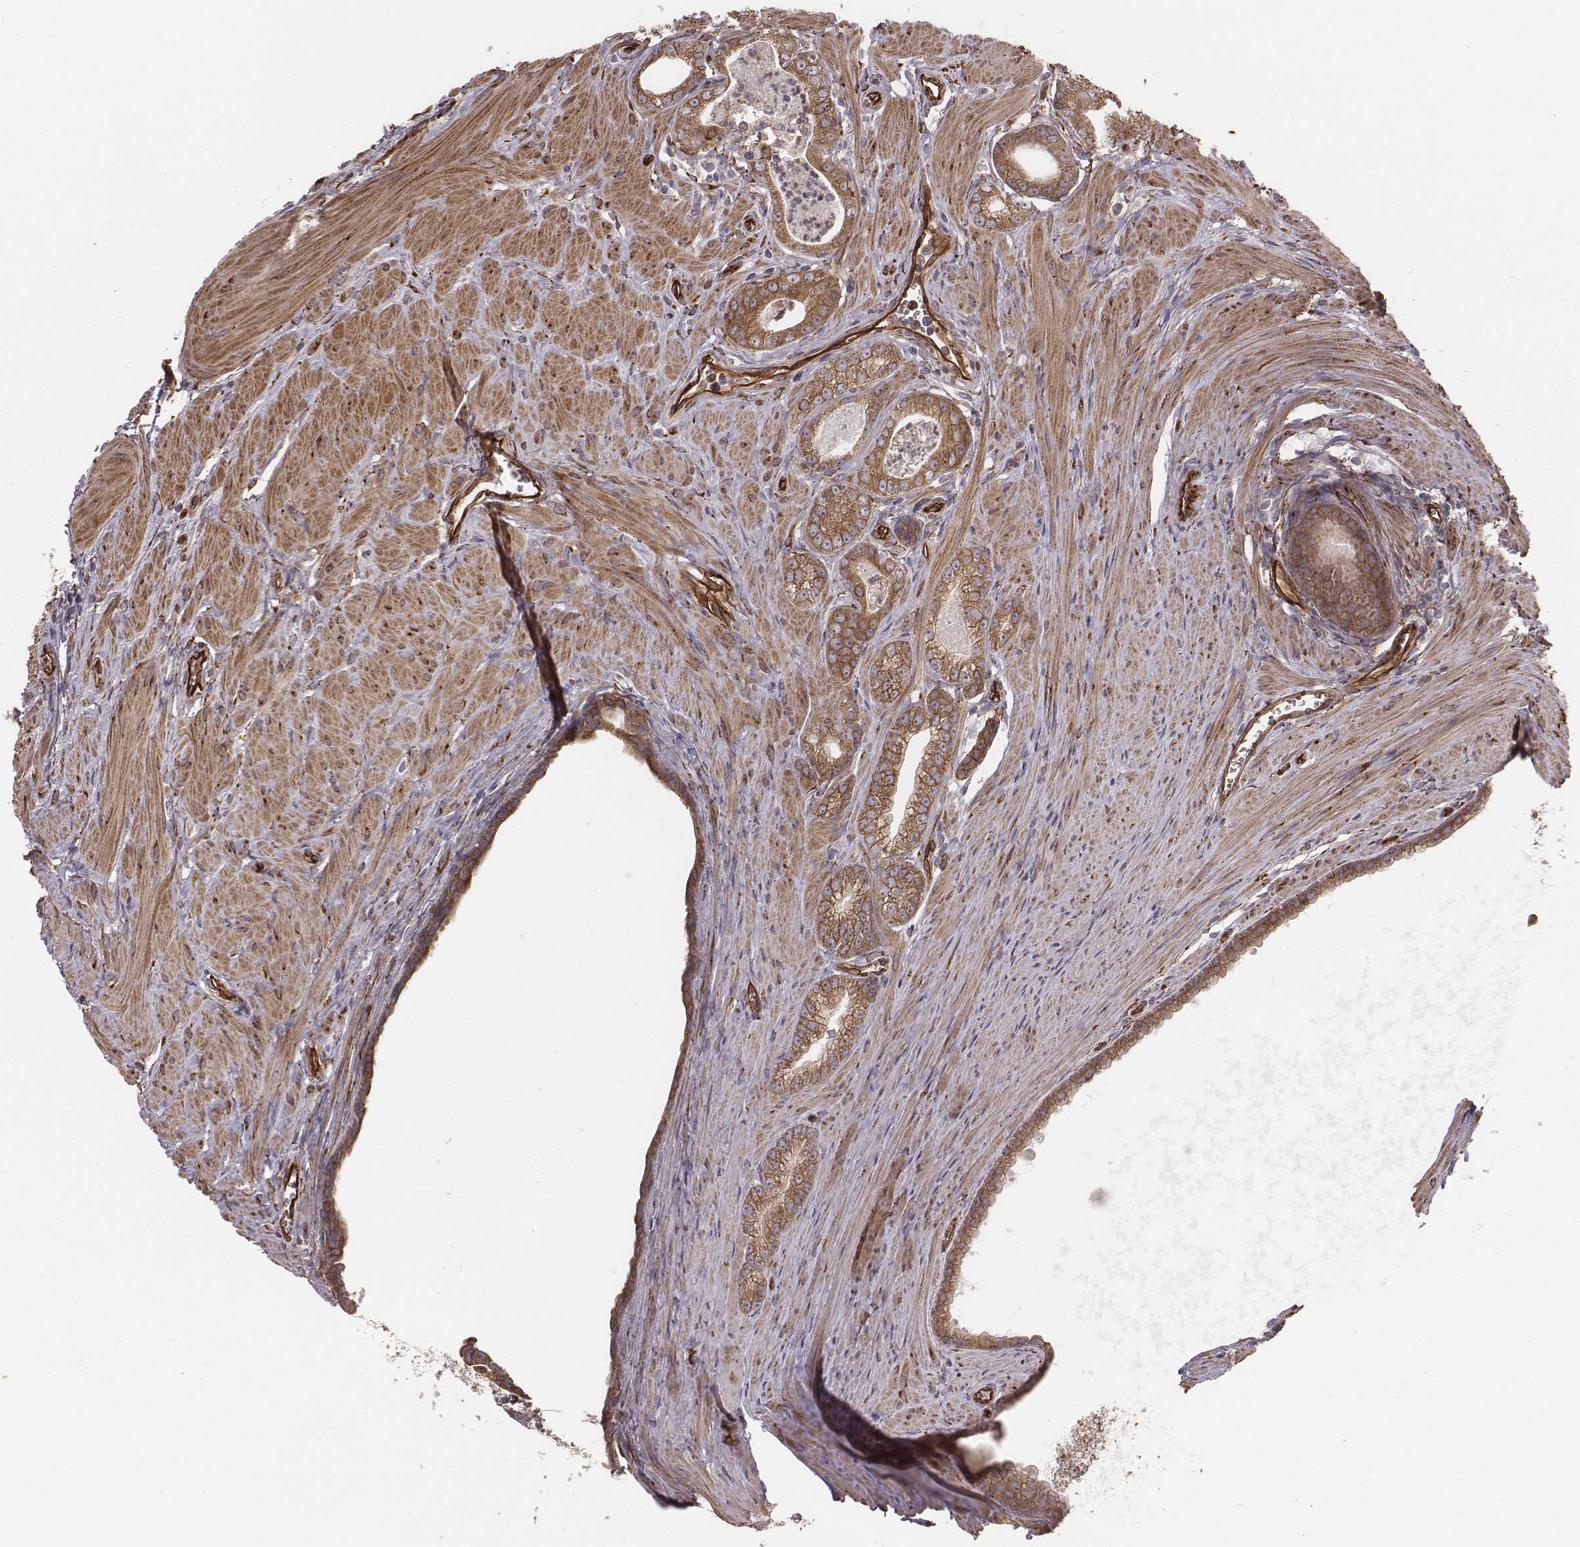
{"staining": {"intensity": "moderate", "quantity": ">75%", "location": "cytoplasmic/membranous"}, "tissue": "prostate cancer", "cell_type": "Tumor cells", "image_type": "cancer", "snomed": [{"axis": "morphology", "description": "Adenocarcinoma, NOS"}, {"axis": "topography", "description": "Prostate"}], "caption": "Immunohistochemical staining of adenocarcinoma (prostate) demonstrates moderate cytoplasmic/membranous protein positivity in approximately >75% of tumor cells.", "gene": "PALMD", "patient": {"sex": "male", "age": 71}}